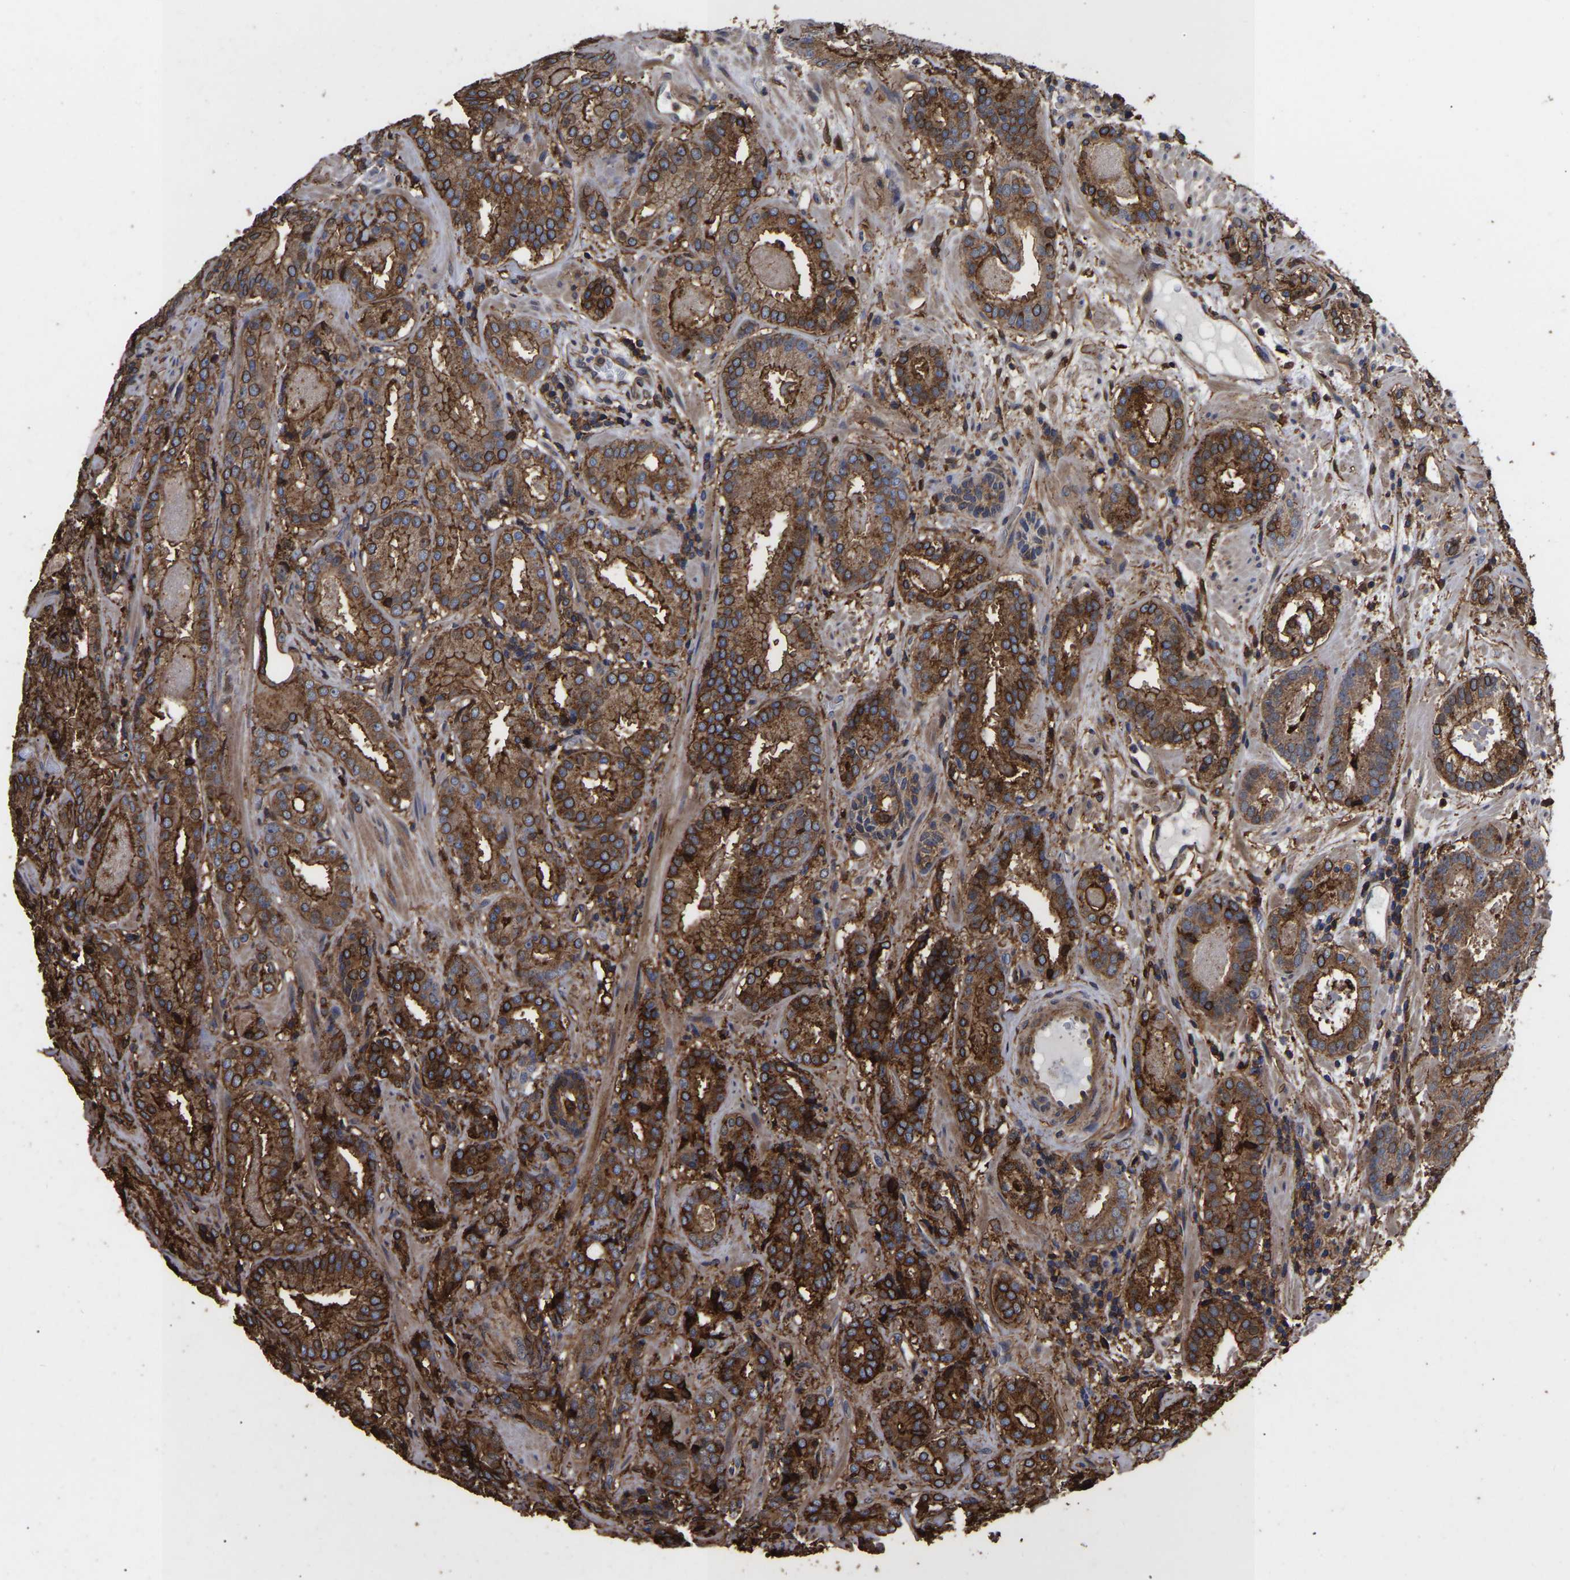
{"staining": {"intensity": "strong", "quantity": "25%-75%", "location": "cytoplasmic/membranous,nuclear"}, "tissue": "prostate cancer", "cell_type": "Tumor cells", "image_type": "cancer", "snomed": [{"axis": "morphology", "description": "Adenocarcinoma, Low grade"}, {"axis": "topography", "description": "Prostate"}], "caption": "This is an image of IHC staining of adenocarcinoma (low-grade) (prostate), which shows strong positivity in the cytoplasmic/membranous and nuclear of tumor cells.", "gene": "LIF", "patient": {"sex": "male", "age": 69}}